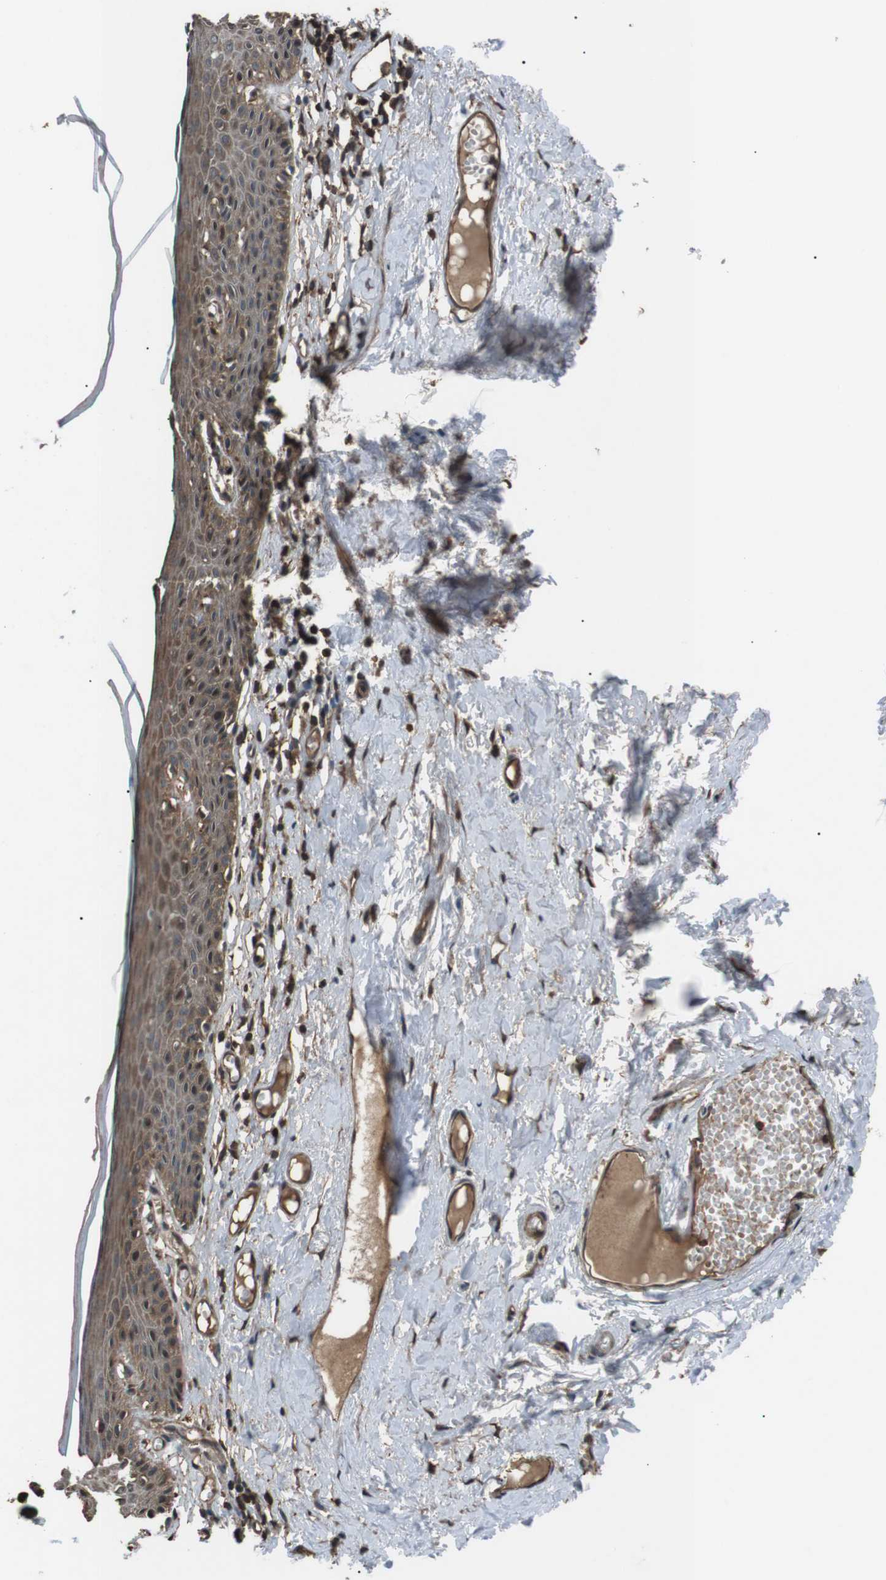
{"staining": {"intensity": "moderate", "quantity": "25%-75%", "location": "cytoplasmic/membranous"}, "tissue": "skin", "cell_type": "Epidermal cells", "image_type": "normal", "snomed": [{"axis": "morphology", "description": "Normal tissue, NOS"}, {"axis": "topography", "description": "Adipose tissue"}, {"axis": "topography", "description": "Vascular tissue"}, {"axis": "topography", "description": "Anal"}, {"axis": "topography", "description": "Peripheral nerve tissue"}], "caption": "Immunohistochemistry histopathology image of benign skin: human skin stained using IHC exhibits medium levels of moderate protein expression localized specifically in the cytoplasmic/membranous of epidermal cells, appearing as a cytoplasmic/membranous brown color.", "gene": "GPR161", "patient": {"sex": "female", "age": 54}}